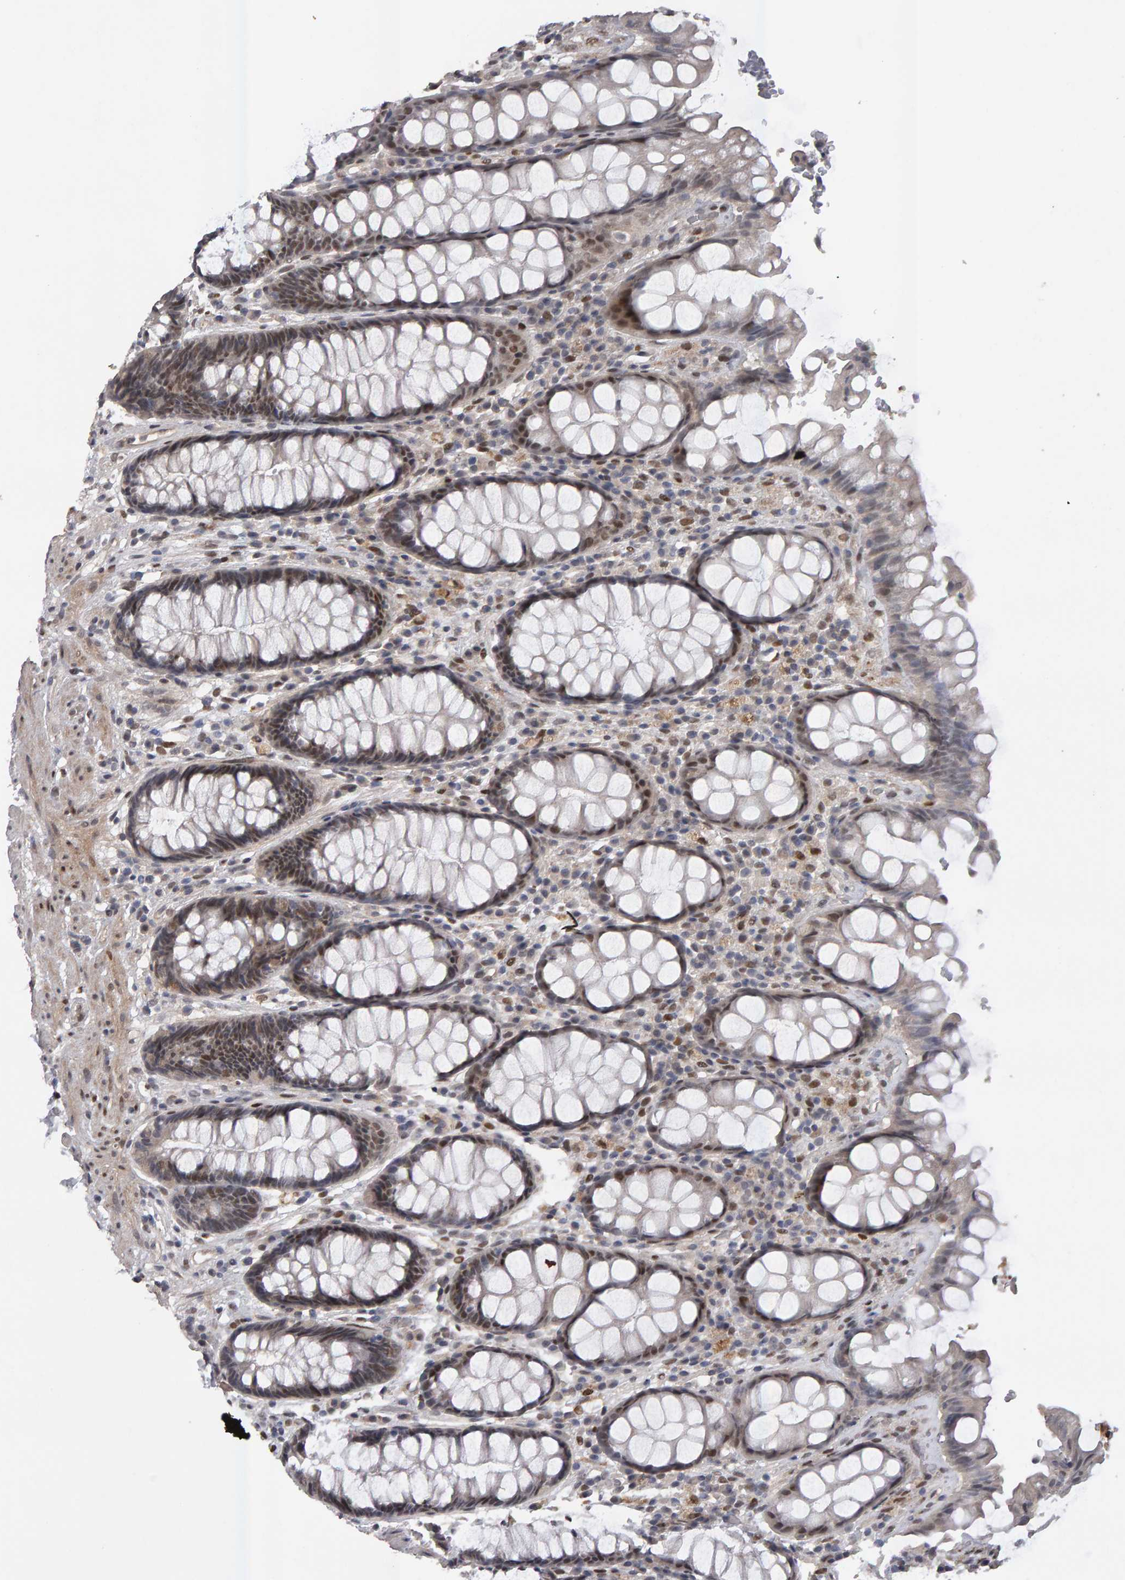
{"staining": {"intensity": "weak", "quantity": ">75%", "location": "cytoplasmic/membranous,nuclear"}, "tissue": "rectum", "cell_type": "Glandular cells", "image_type": "normal", "snomed": [{"axis": "morphology", "description": "Normal tissue, NOS"}, {"axis": "topography", "description": "Rectum"}], "caption": "Rectum stained for a protein shows weak cytoplasmic/membranous,nuclear positivity in glandular cells. Using DAB (3,3'-diaminobenzidine) (brown) and hematoxylin (blue) stains, captured at high magnification using brightfield microscopy.", "gene": "IPO8", "patient": {"sex": "male", "age": 64}}